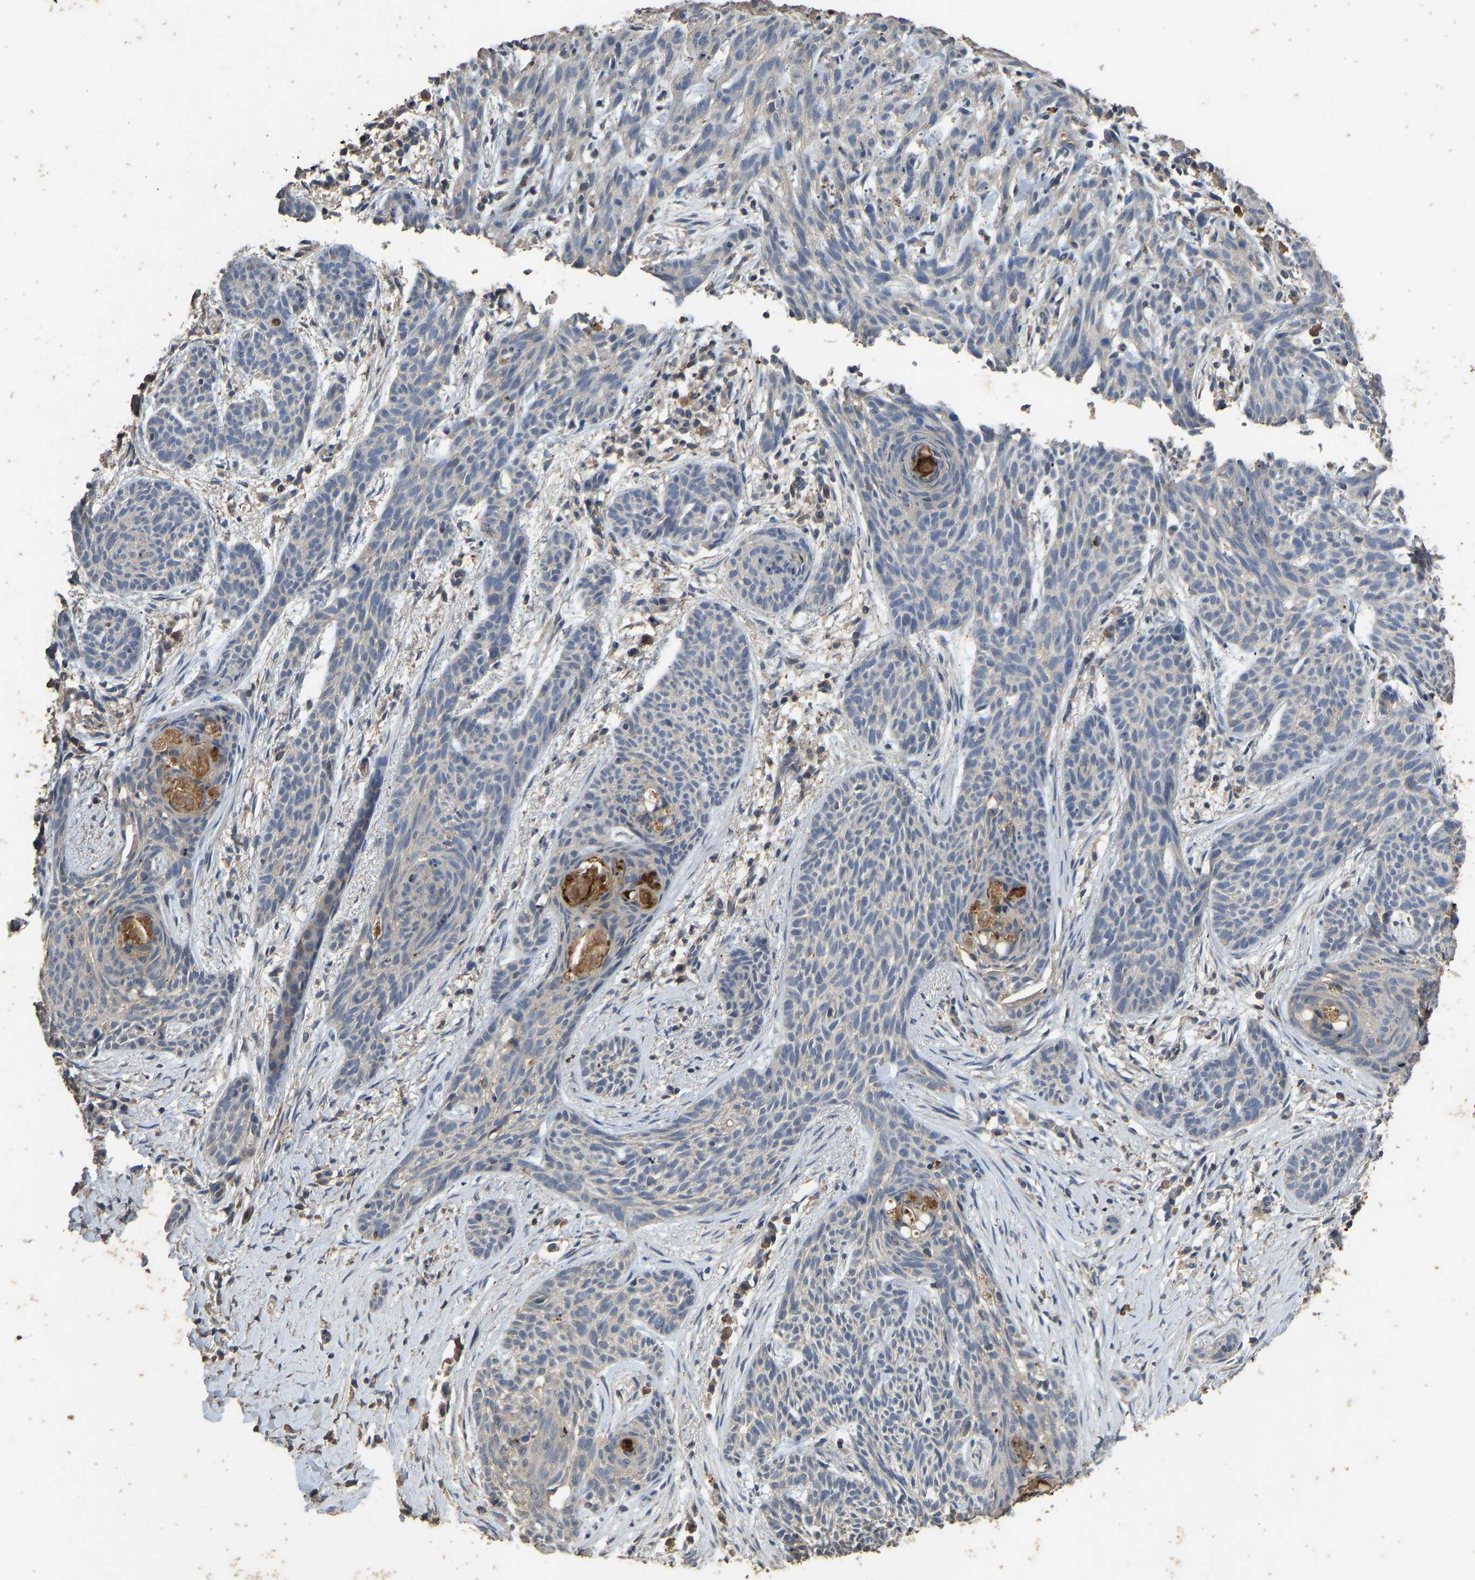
{"staining": {"intensity": "weak", "quantity": "25%-75%", "location": "cytoplasmic/membranous"}, "tissue": "skin cancer", "cell_type": "Tumor cells", "image_type": "cancer", "snomed": [{"axis": "morphology", "description": "Basal cell carcinoma"}, {"axis": "topography", "description": "Skin"}], "caption": "Human skin cancer (basal cell carcinoma) stained with a protein marker shows weak staining in tumor cells.", "gene": "CIDEC", "patient": {"sex": "female", "age": 59}}